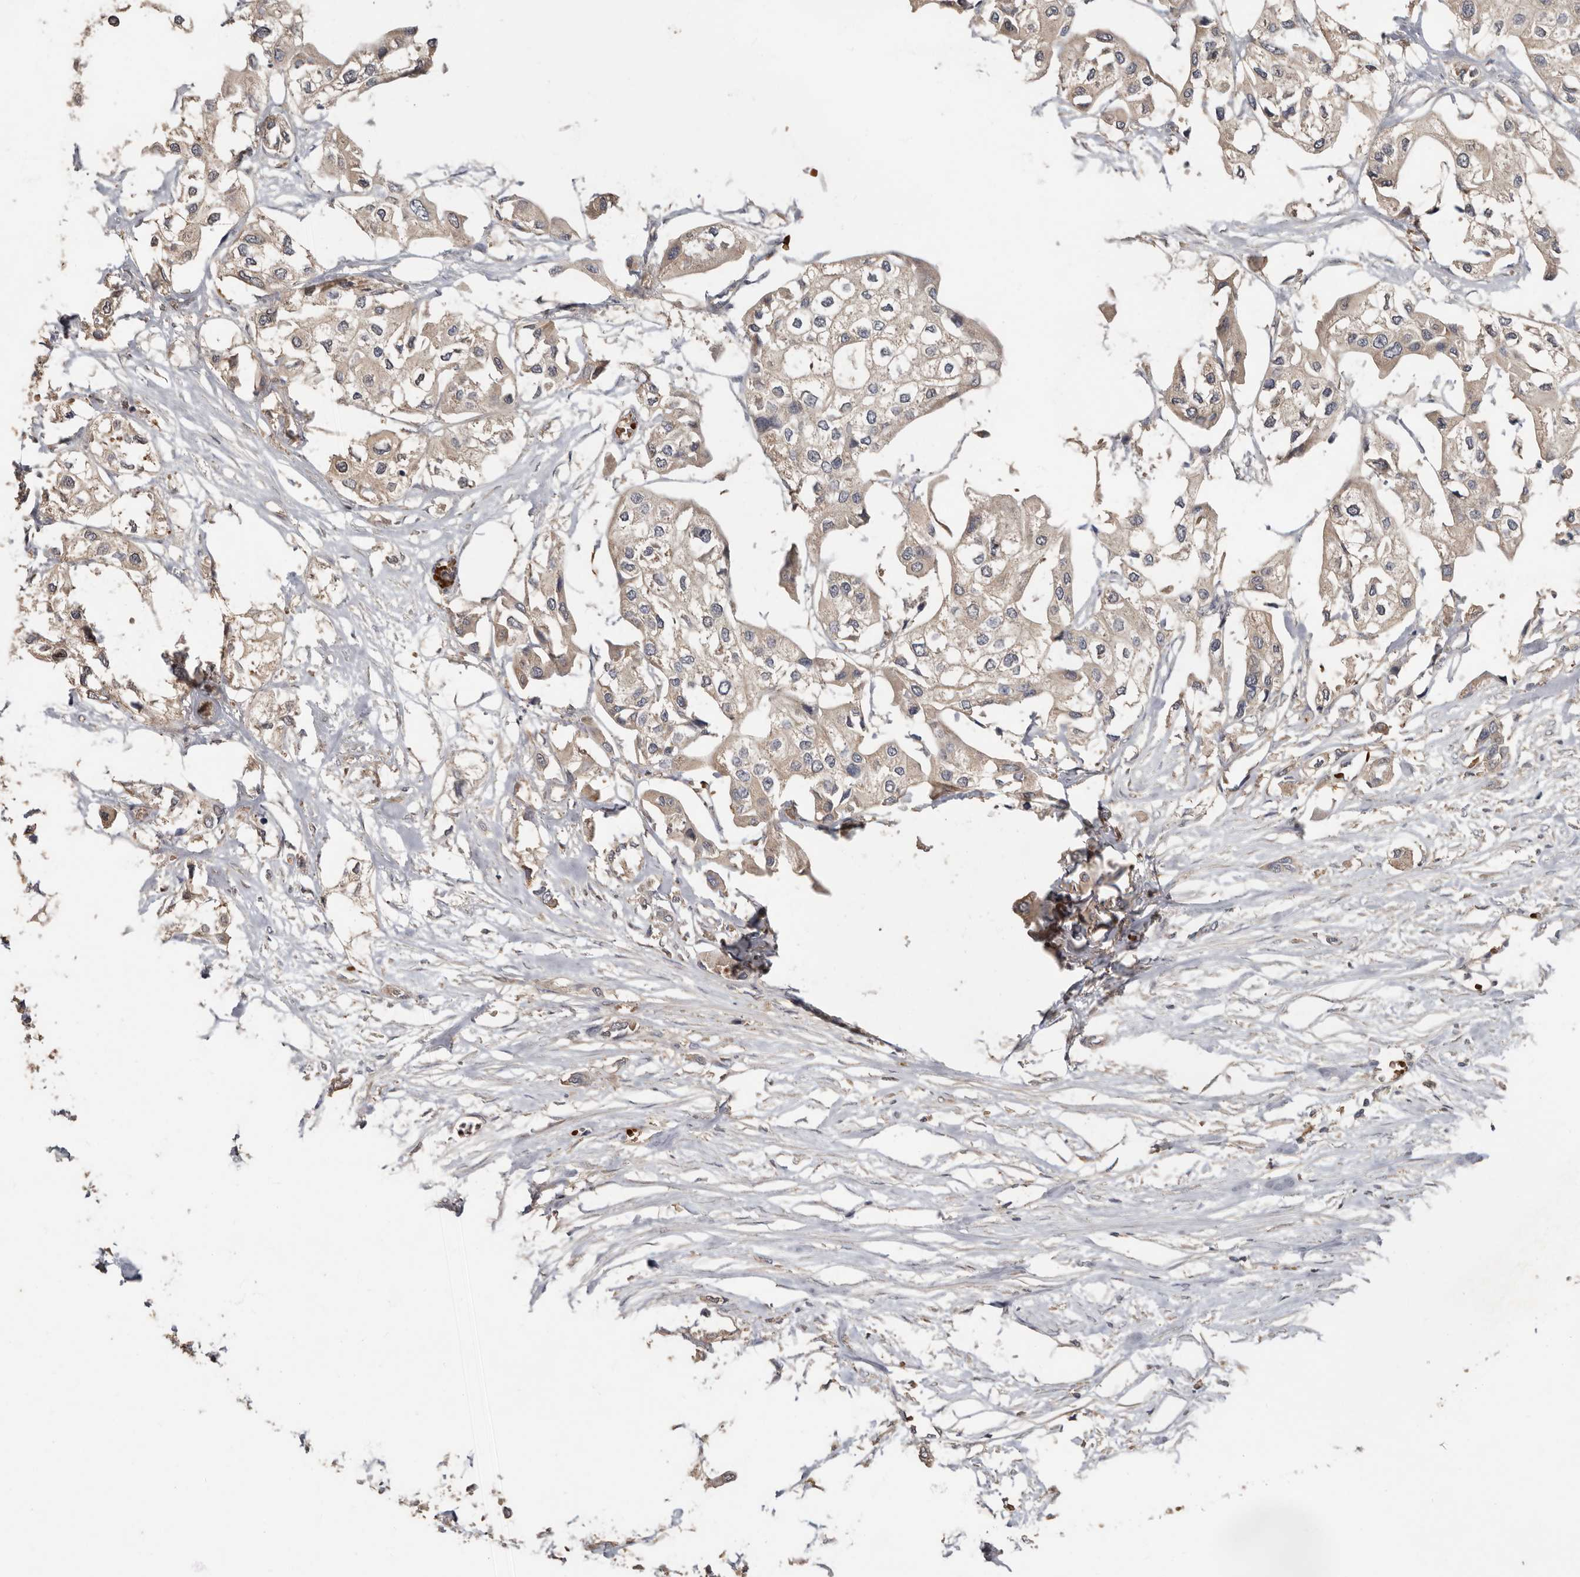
{"staining": {"intensity": "weak", "quantity": "25%-75%", "location": "cytoplasmic/membranous"}, "tissue": "urothelial cancer", "cell_type": "Tumor cells", "image_type": "cancer", "snomed": [{"axis": "morphology", "description": "Urothelial carcinoma, High grade"}, {"axis": "topography", "description": "Urinary bladder"}], "caption": "The photomicrograph exhibits a brown stain indicating the presence of a protein in the cytoplasmic/membranous of tumor cells in urothelial cancer.", "gene": "KIF26B", "patient": {"sex": "male", "age": 64}}